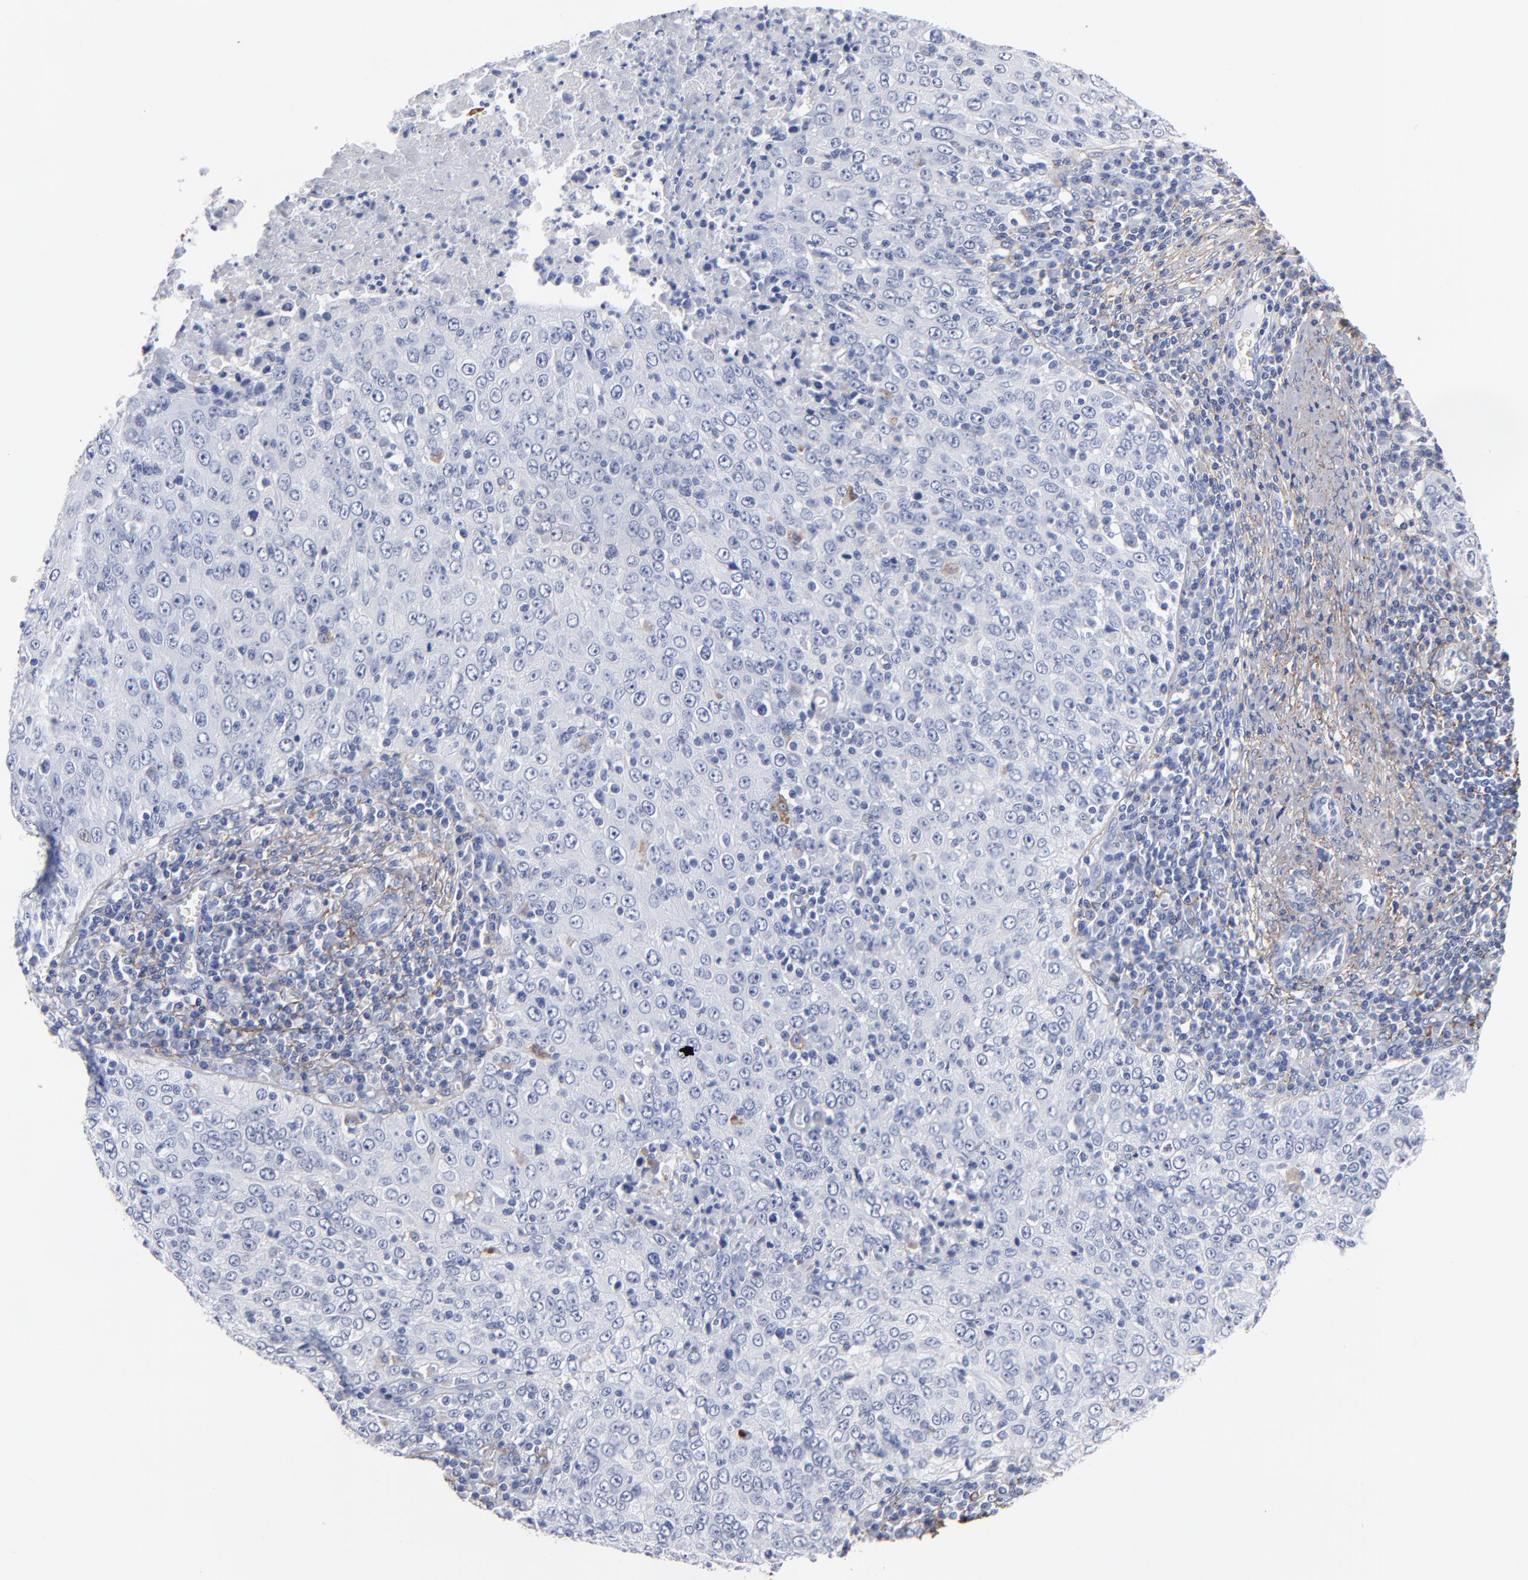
{"staining": {"intensity": "negative", "quantity": "none", "location": "none"}, "tissue": "cervical cancer", "cell_type": "Tumor cells", "image_type": "cancer", "snomed": [{"axis": "morphology", "description": "Squamous cell carcinoma, NOS"}, {"axis": "topography", "description": "Cervix"}], "caption": "The photomicrograph reveals no staining of tumor cells in cervical squamous cell carcinoma.", "gene": "EMILIN1", "patient": {"sex": "female", "age": 27}}